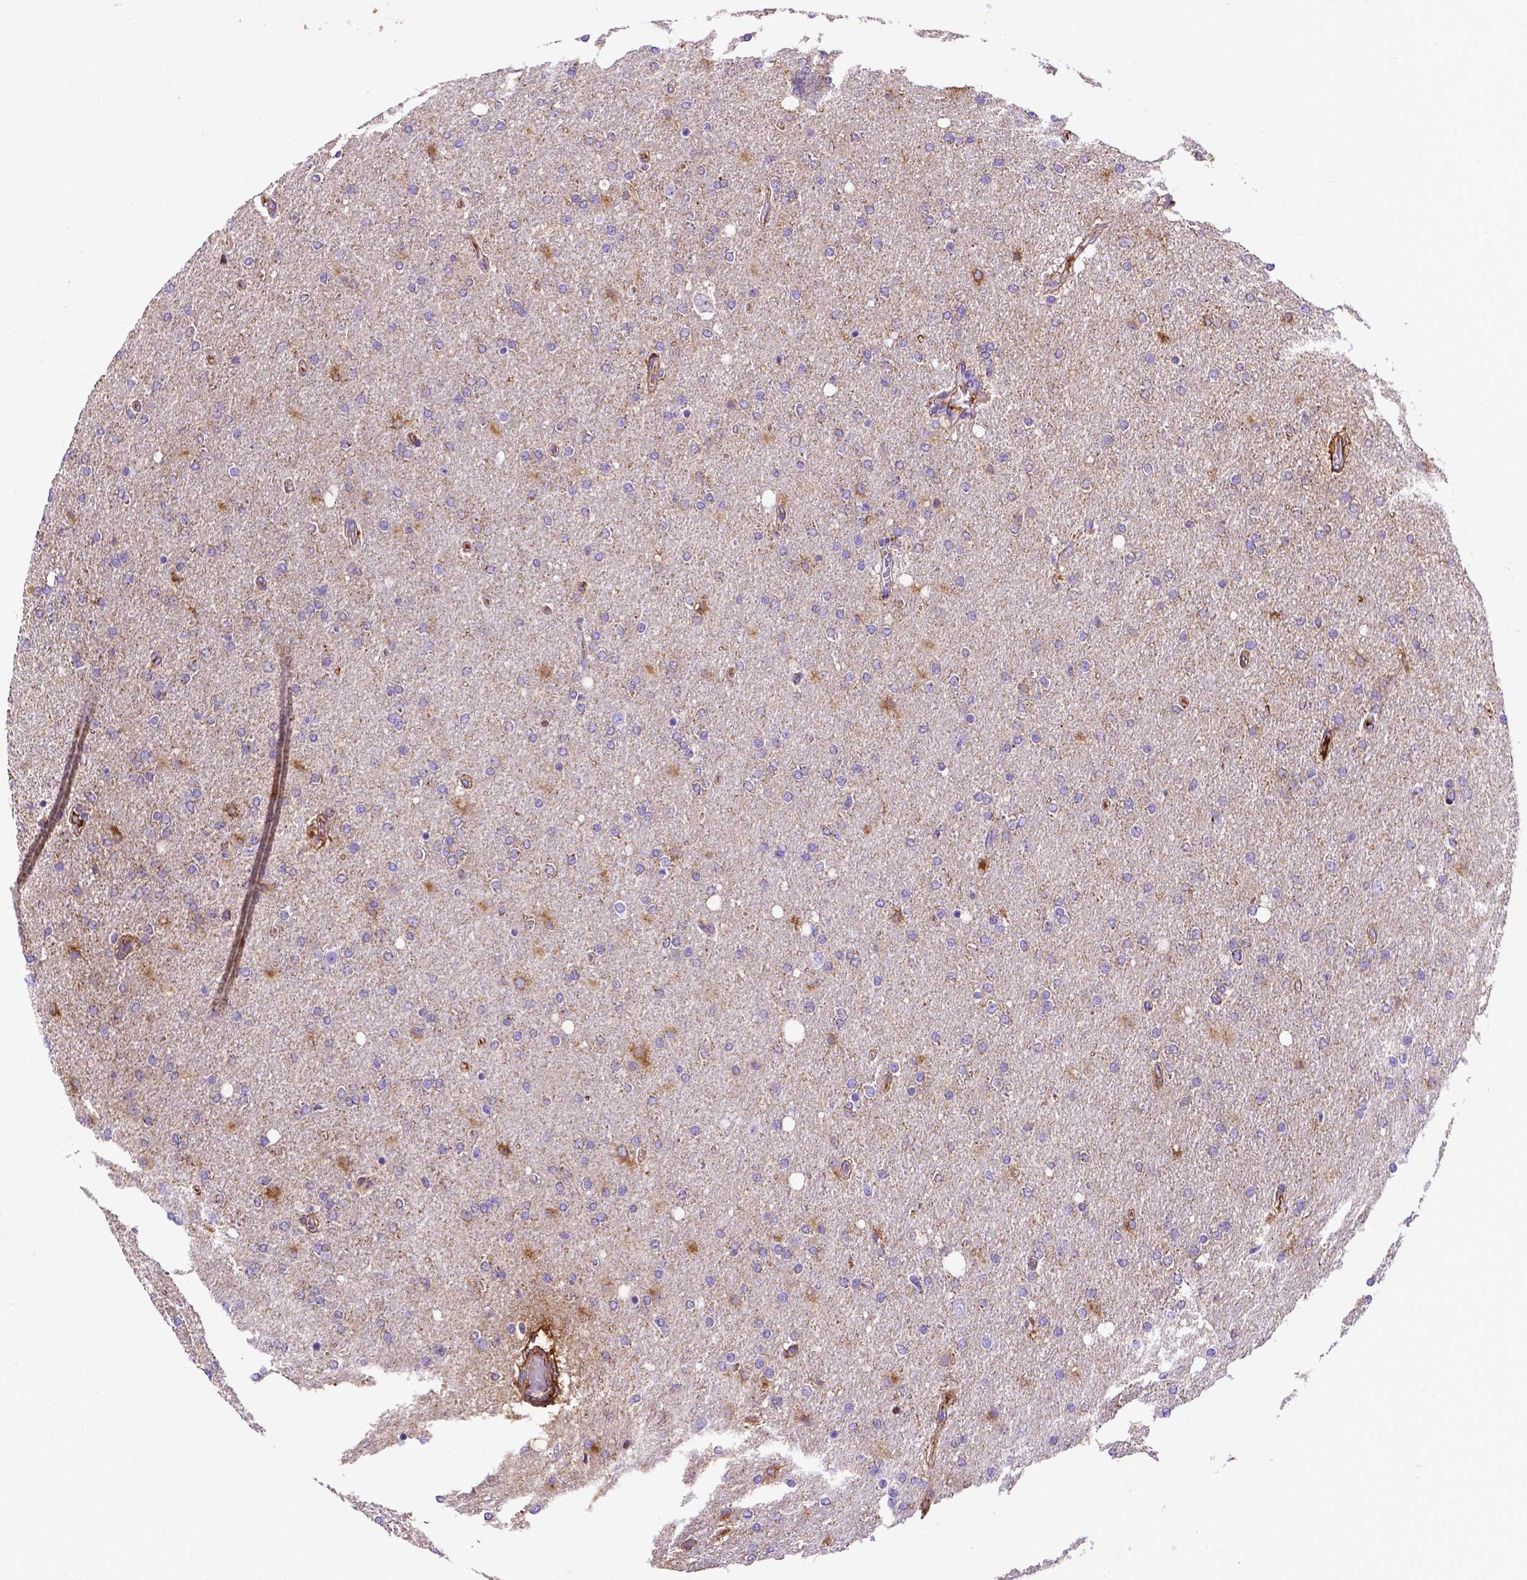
{"staining": {"intensity": "moderate", "quantity": "<25%", "location": "cytoplasmic/membranous"}, "tissue": "glioma", "cell_type": "Tumor cells", "image_type": "cancer", "snomed": [{"axis": "morphology", "description": "Glioma, malignant, High grade"}, {"axis": "topography", "description": "Cerebral cortex"}], "caption": "Malignant glioma (high-grade) stained with immunohistochemistry (IHC) shows moderate cytoplasmic/membranous positivity in about <25% of tumor cells. Using DAB (brown) and hematoxylin (blue) stains, captured at high magnification using brightfield microscopy.", "gene": "APOE", "patient": {"sex": "male", "age": 70}}